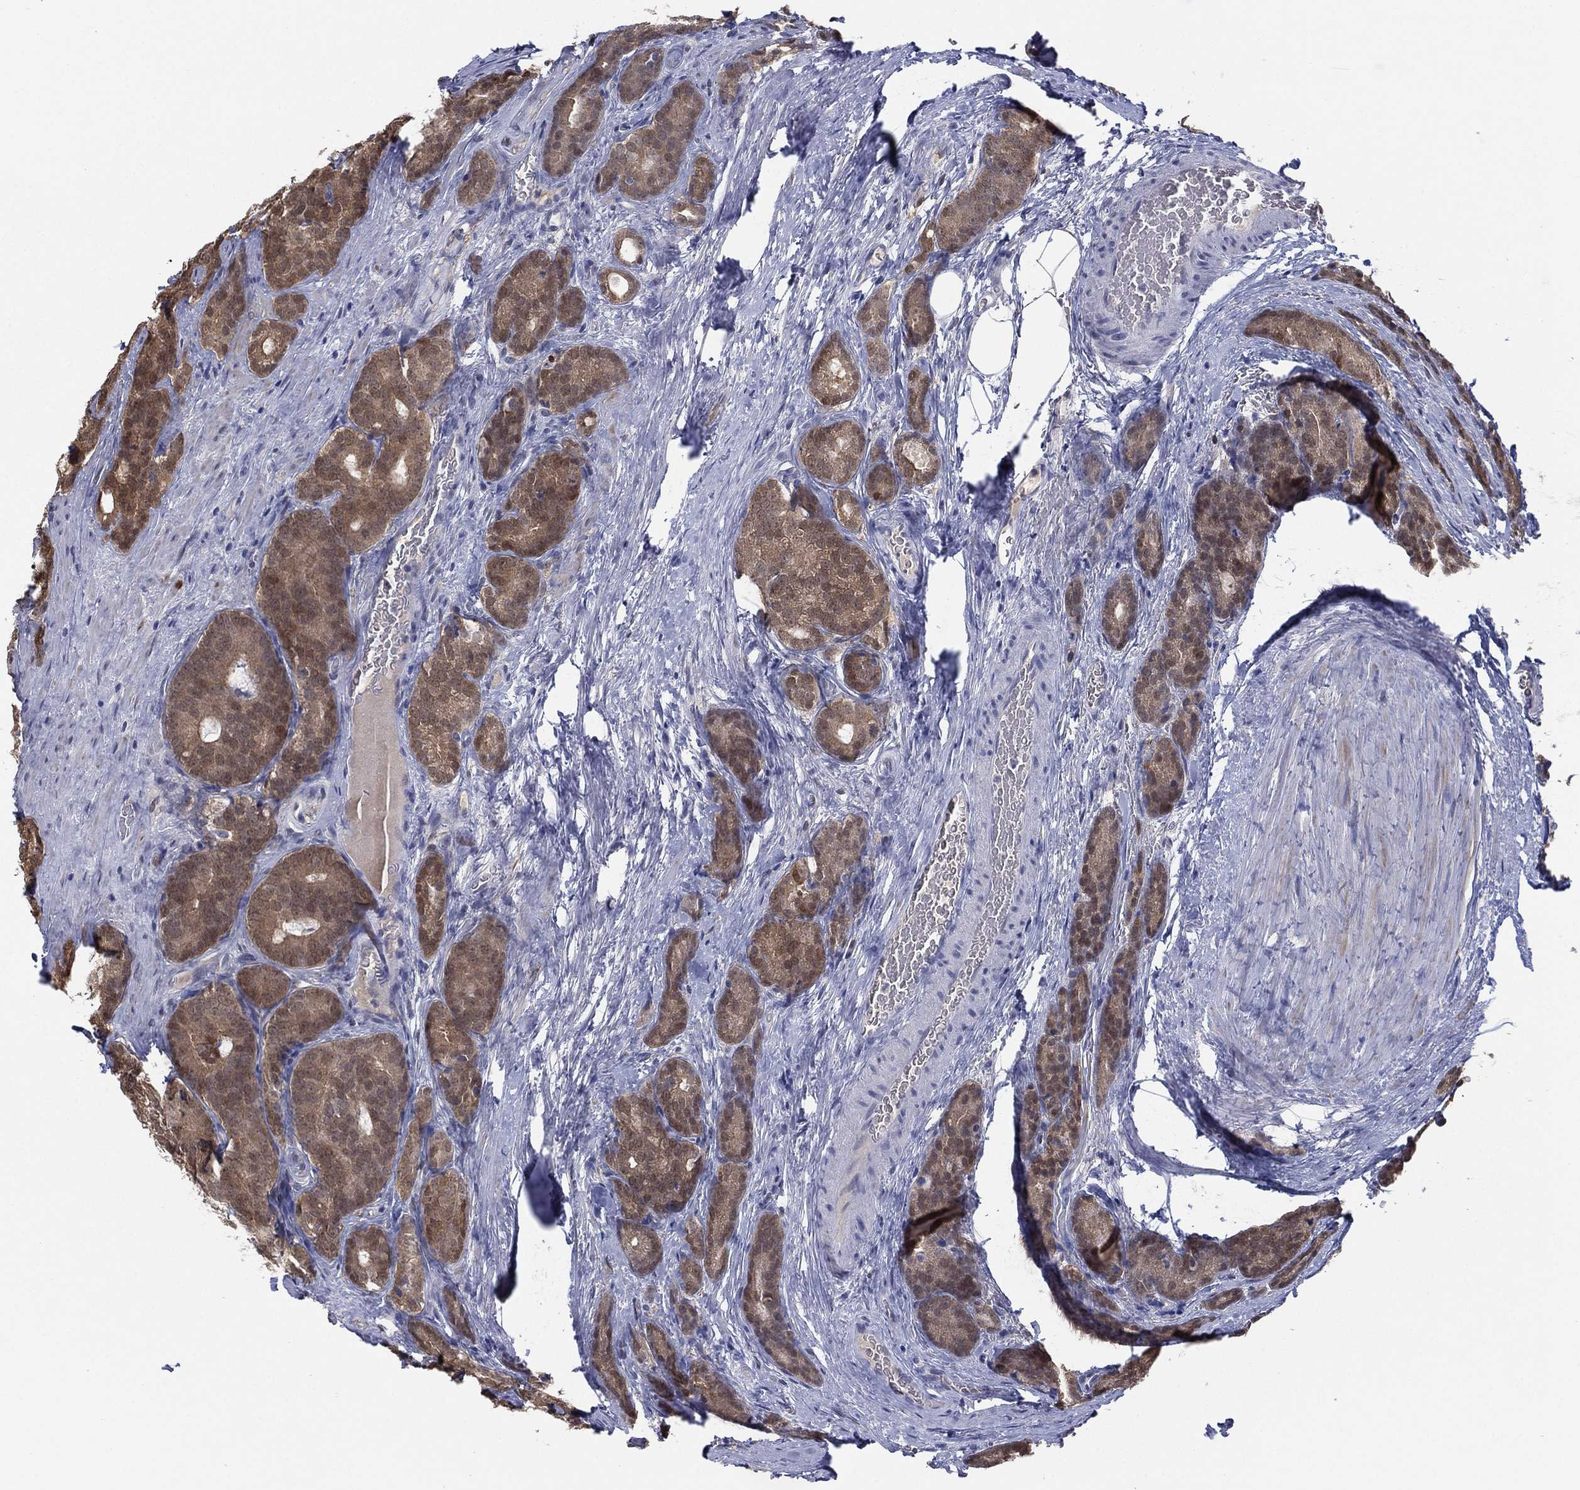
{"staining": {"intensity": "moderate", "quantity": ">75%", "location": "cytoplasmic/membranous"}, "tissue": "prostate cancer", "cell_type": "Tumor cells", "image_type": "cancer", "snomed": [{"axis": "morphology", "description": "Adenocarcinoma, NOS"}, {"axis": "topography", "description": "Prostate"}], "caption": "Protein expression analysis of adenocarcinoma (prostate) demonstrates moderate cytoplasmic/membranous positivity in approximately >75% of tumor cells. Nuclei are stained in blue.", "gene": "DDAH1", "patient": {"sex": "male", "age": 71}}